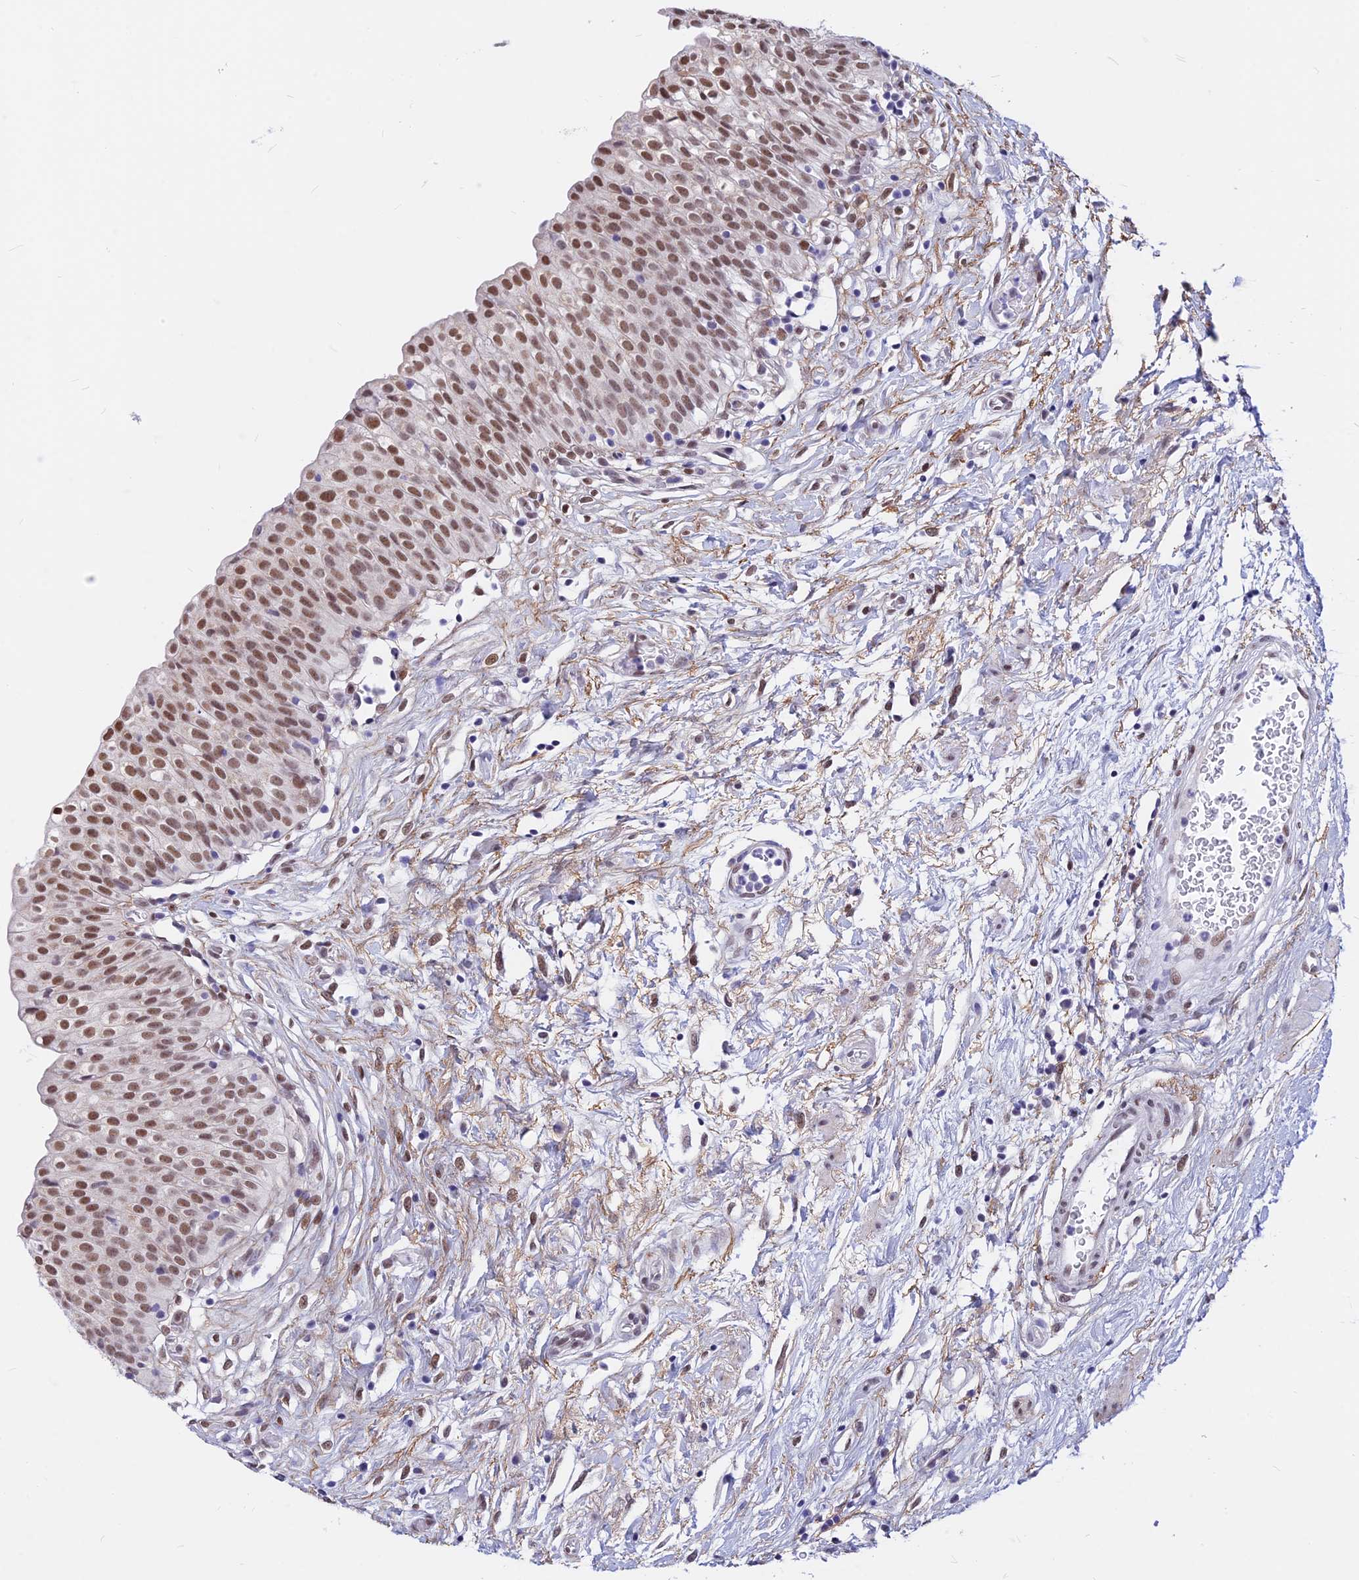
{"staining": {"intensity": "moderate", "quantity": ">75%", "location": "nuclear"}, "tissue": "urinary bladder", "cell_type": "Urothelial cells", "image_type": "normal", "snomed": [{"axis": "morphology", "description": "Normal tissue, NOS"}, {"axis": "topography", "description": "Urinary bladder"}], "caption": "An immunohistochemistry (IHC) histopathology image of normal tissue is shown. Protein staining in brown labels moderate nuclear positivity in urinary bladder within urothelial cells. The staining is performed using DAB brown chromogen to label protein expression. The nuclei are counter-stained blue using hematoxylin.", "gene": "KCTD13", "patient": {"sex": "male", "age": 55}}